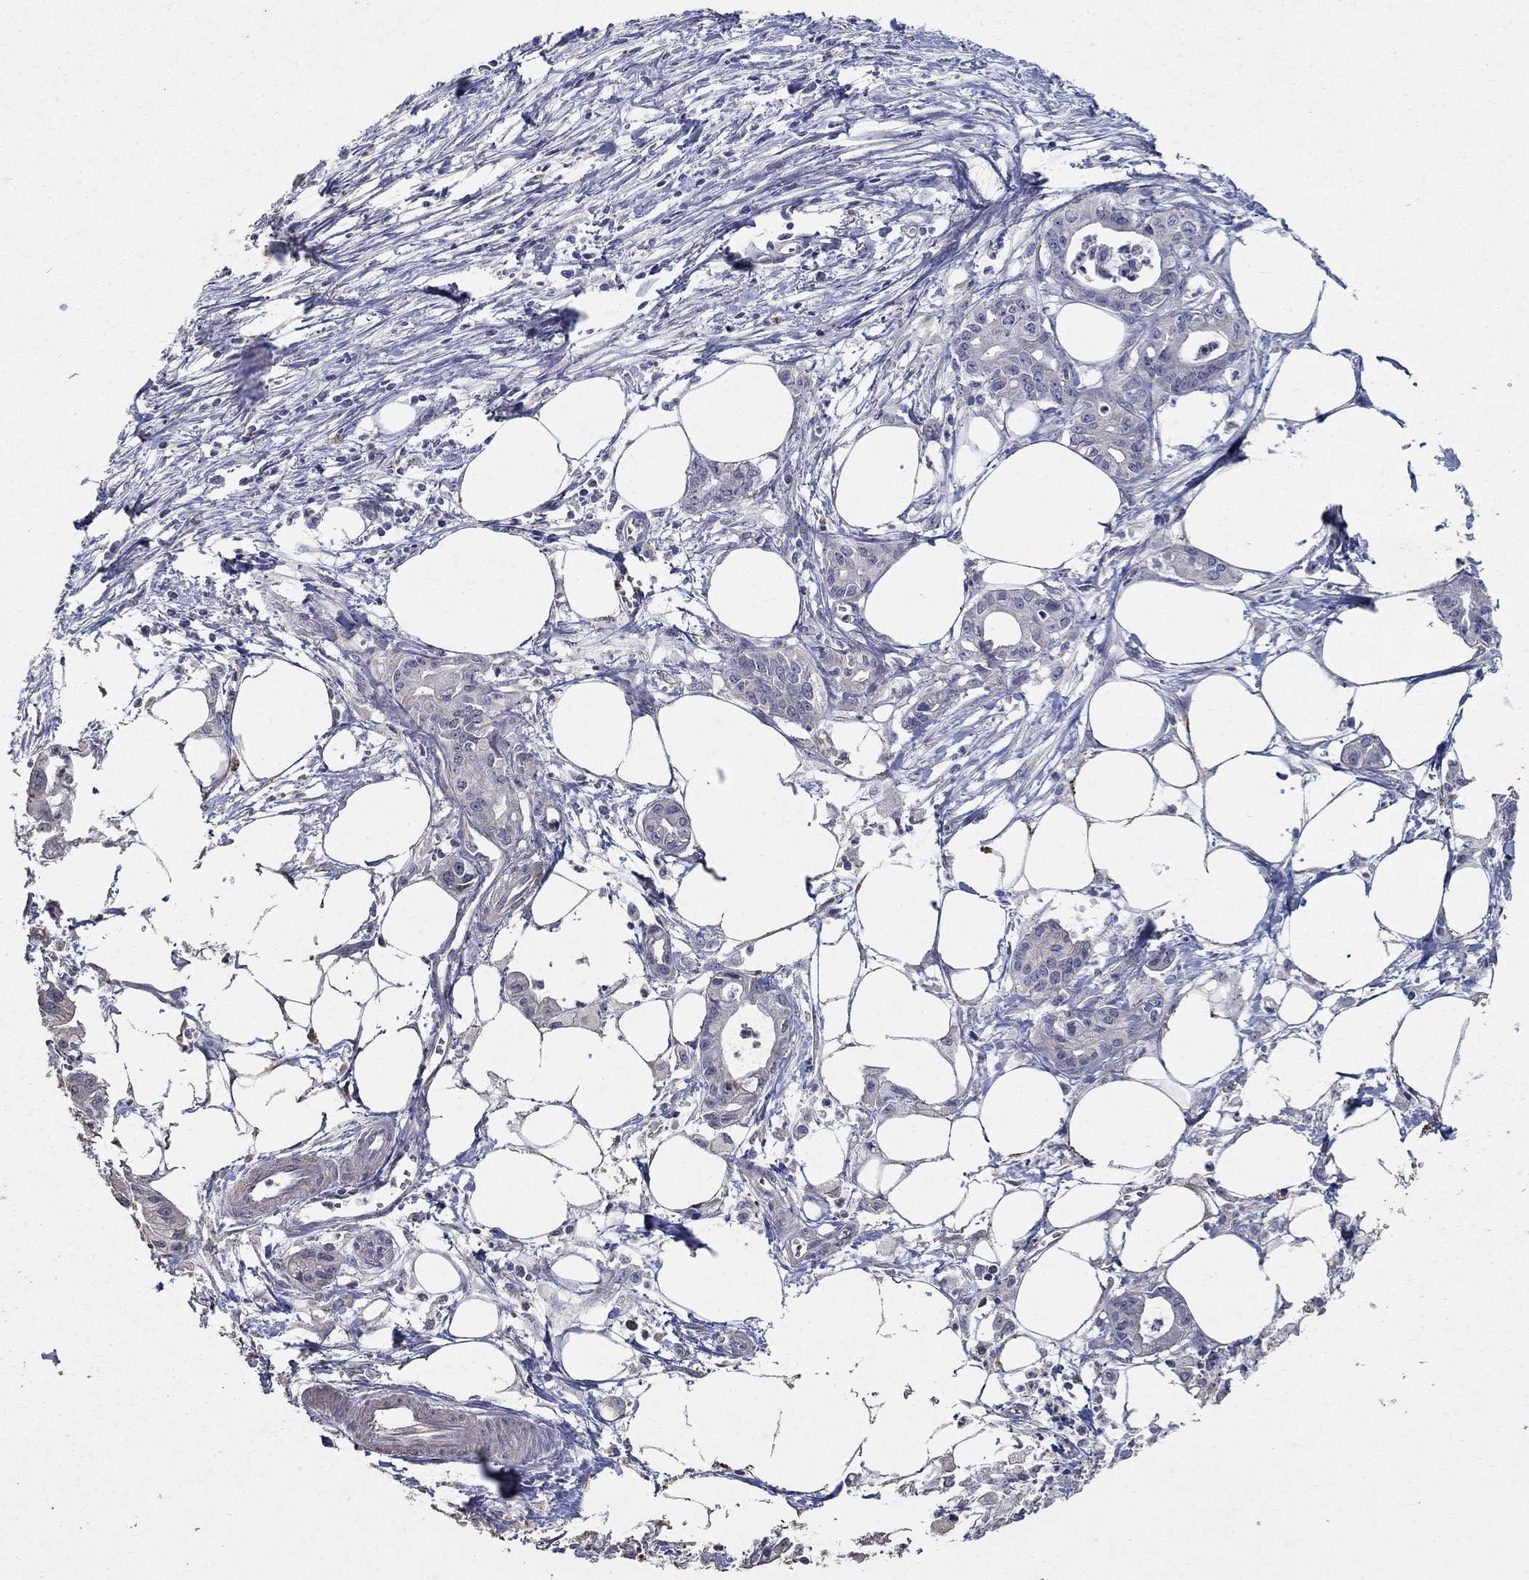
{"staining": {"intensity": "negative", "quantity": "none", "location": "none"}, "tissue": "pancreatic cancer", "cell_type": "Tumor cells", "image_type": "cancer", "snomed": [{"axis": "morphology", "description": "Adenocarcinoma, NOS"}, {"axis": "topography", "description": "Pancreas"}], "caption": "Tumor cells are negative for protein expression in human pancreatic cancer (adenocarcinoma).", "gene": "PROZ", "patient": {"sex": "male", "age": 71}}